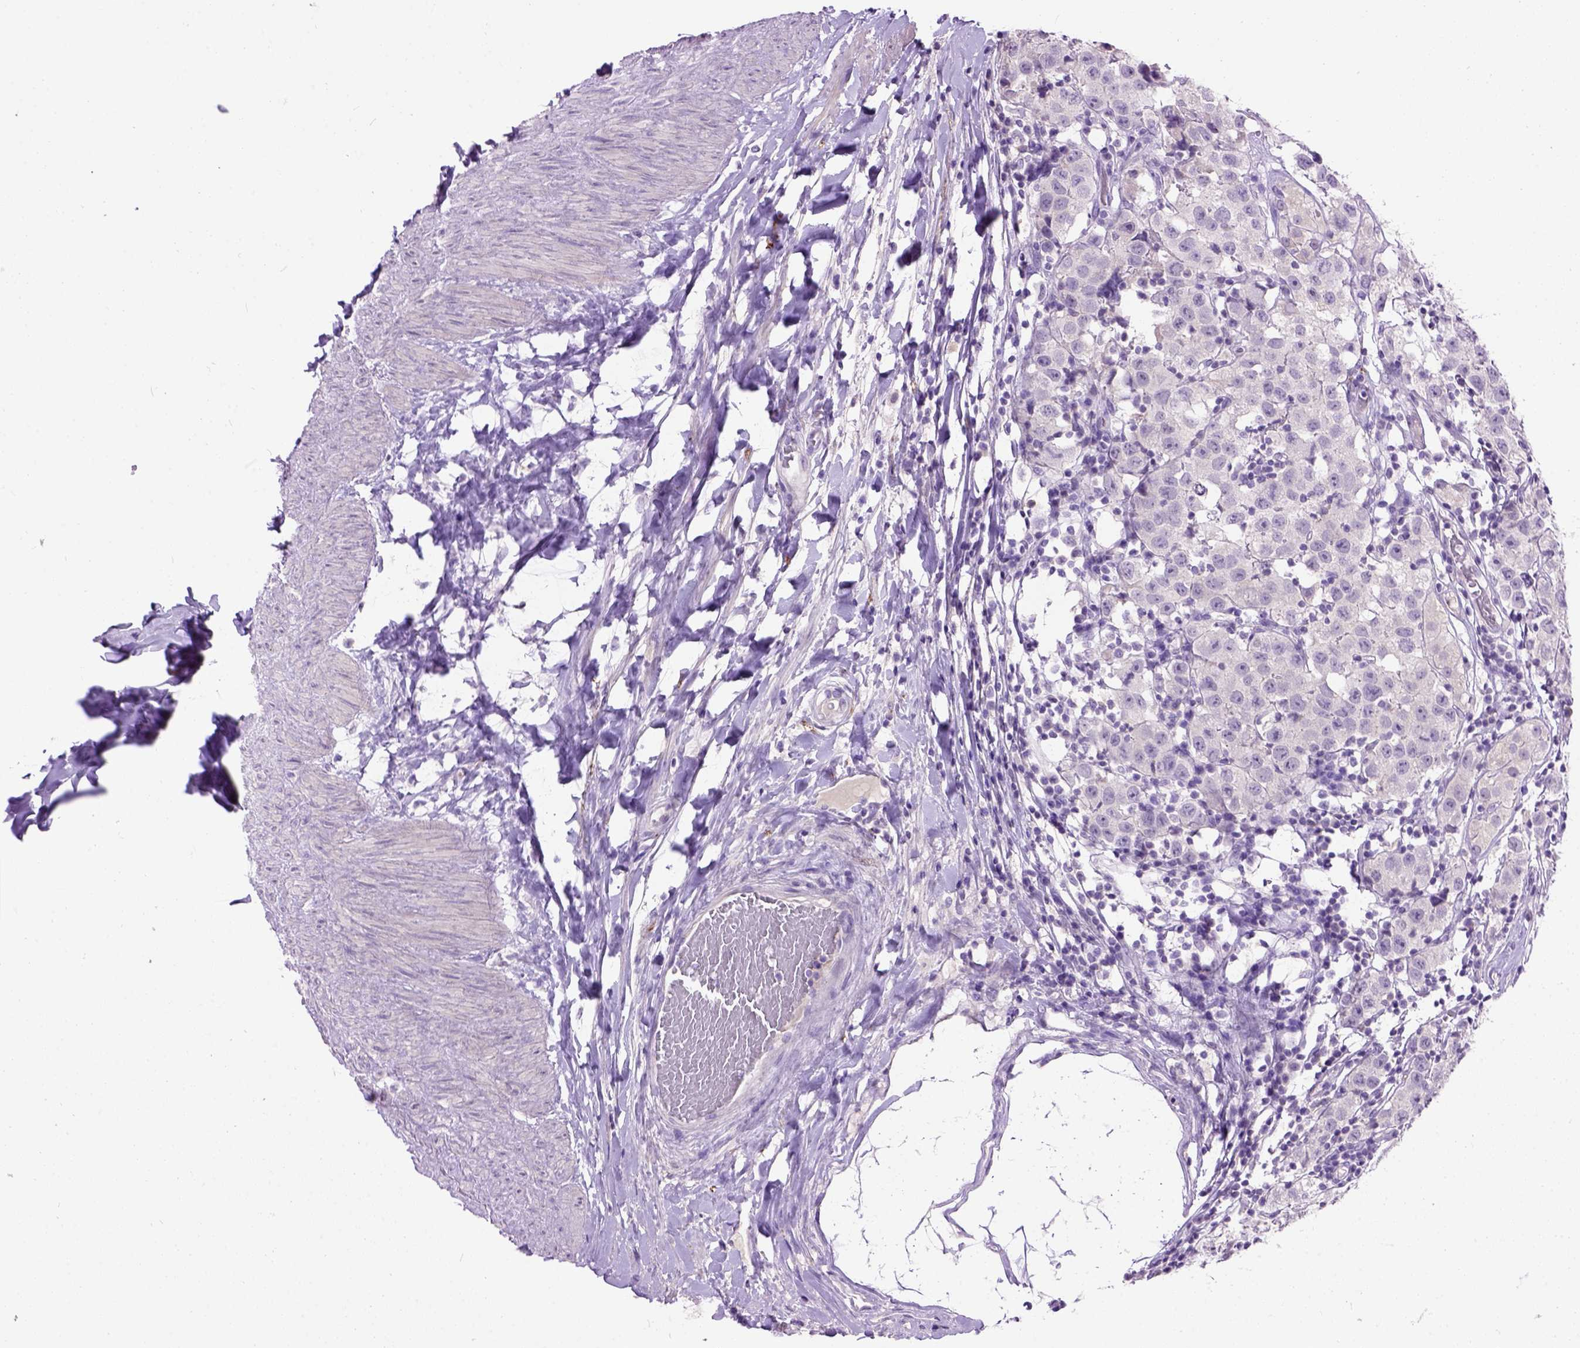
{"staining": {"intensity": "negative", "quantity": "none", "location": "none"}, "tissue": "testis cancer", "cell_type": "Tumor cells", "image_type": "cancer", "snomed": [{"axis": "morphology", "description": "Seminoma, NOS"}, {"axis": "topography", "description": "Testis"}], "caption": "Immunohistochemistry (IHC) of human seminoma (testis) shows no expression in tumor cells. The staining is performed using DAB (3,3'-diaminobenzidine) brown chromogen with nuclei counter-stained in using hematoxylin.", "gene": "MAPT", "patient": {"sex": "male", "age": 34}}